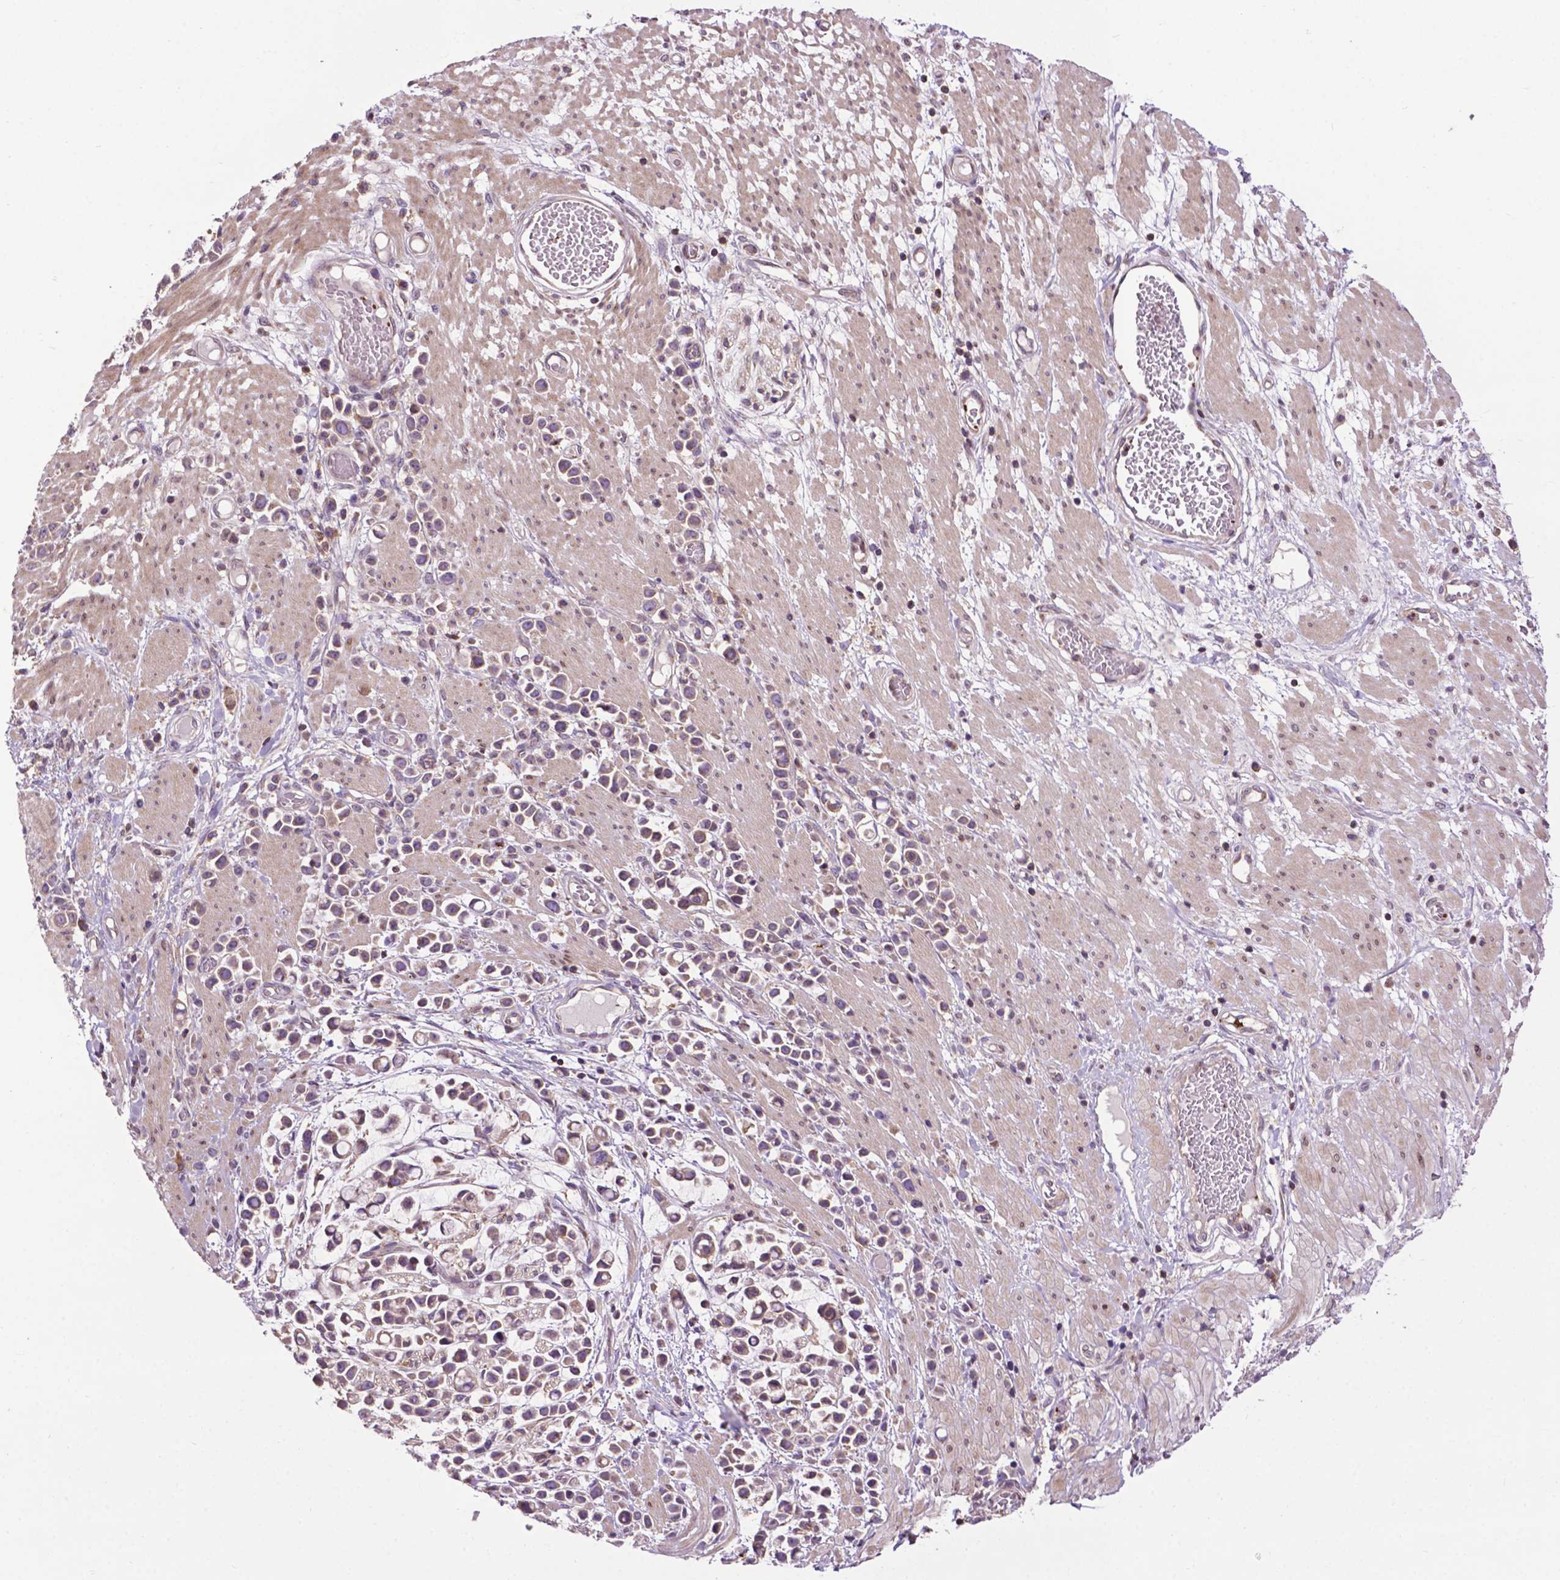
{"staining": {"intensity": "weak", "quantity": "<25%", "location": "nuclear"}, "tissue": "stomach cancer", "cell_type": "Tumor cells", "image_type": "cancer", "snomed": [{"axis": "morphology", "description": "Adenocarcinoma, NOS"}, {"axis": "topography", "description": "Stomach"}], "caption": "High power microscopy micrograph of an IHC photomicrograph of adenocarcinoma (stomach), revealing no significant staining in tumor cells. (DAB immunohistochemistry with hematoxylin counter stain).", "gene": "SPNS2", "patient": {"sex": "male", "age": 82}}